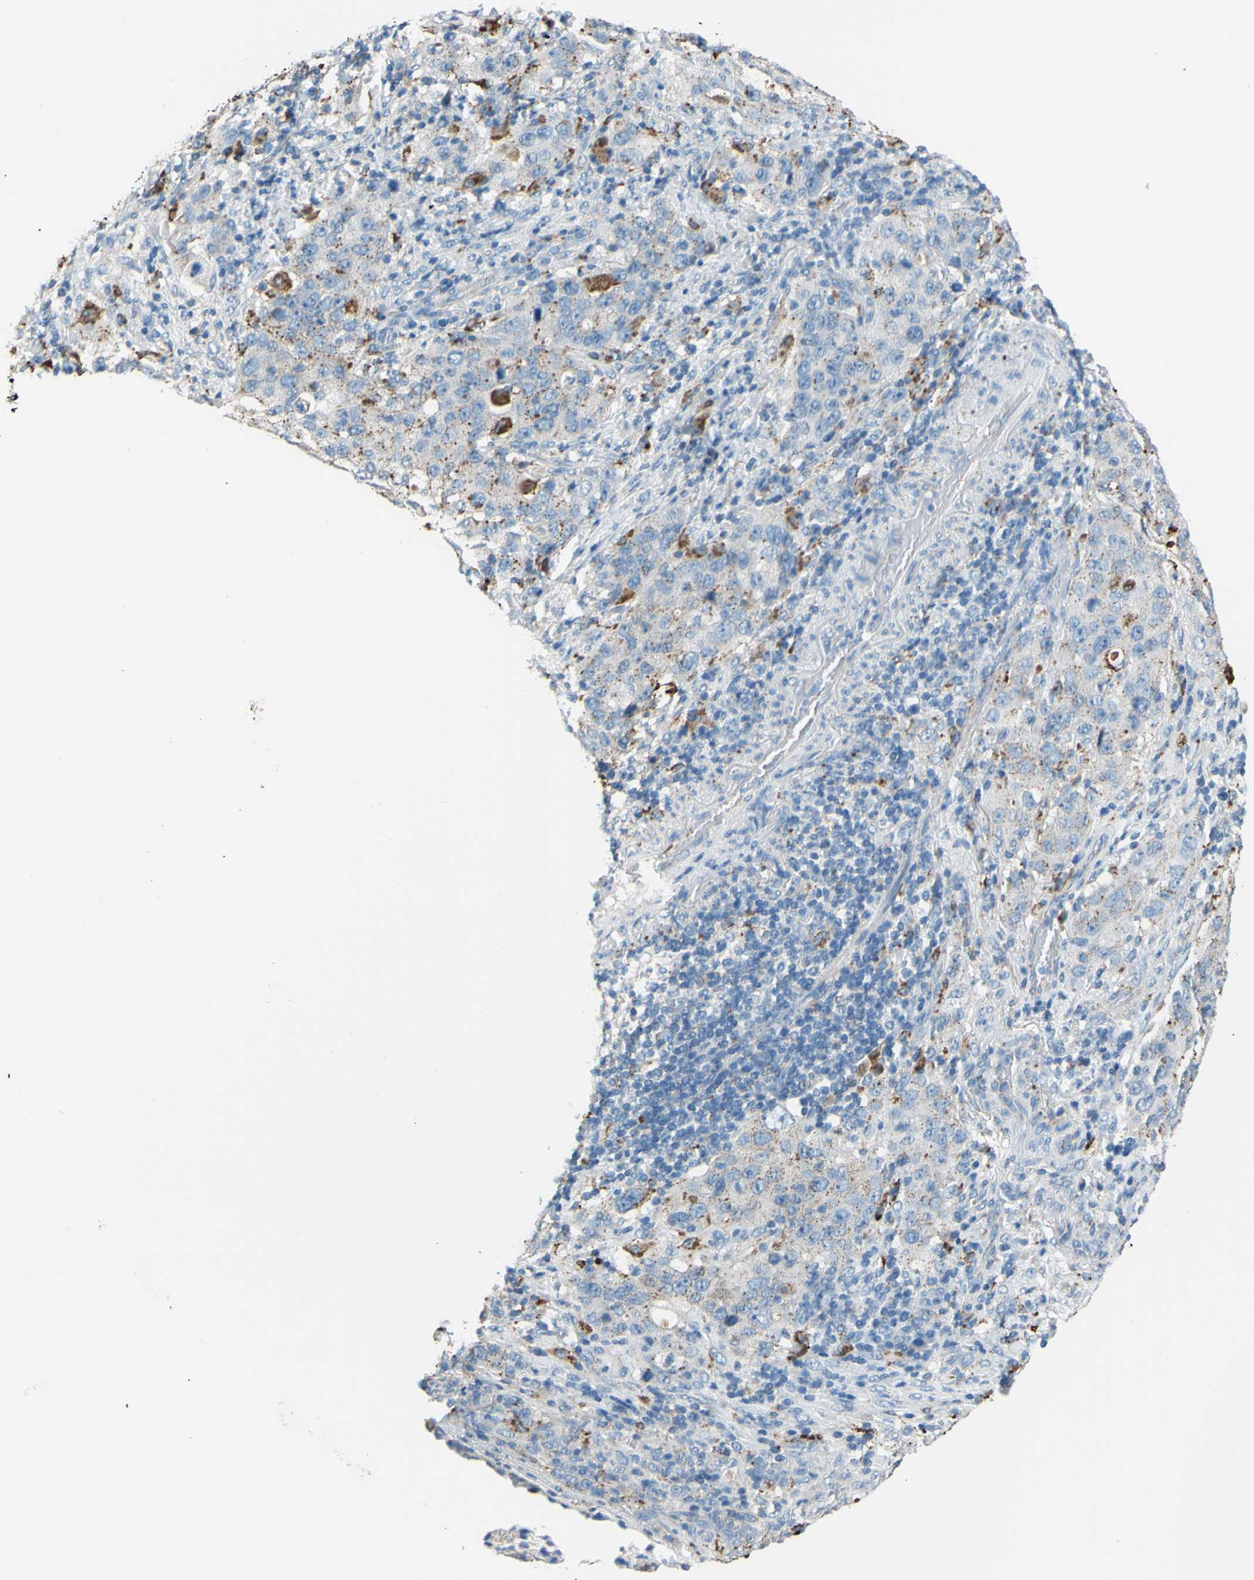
{"staining": {"intensity": "weak", "quantity": "<25%", "location": "cytoplasmic/membranous"}, "tissue": "stomach cancer", "cell_type": "Tumor cells", "image_type": "cancer", "snomed": [{"axis": "morphology", "description": "Normal tissue, NOS"}, {"axis": "morphology", "description": "Adenocarcinoma, NOS"}, {"axis": "topography", "description": "Stomach"}], "caption": "A high-resolution micrograph shows immunohistochemistry (IHC) staining of adenocarcinoma (stomach), which displays no significant expression in tumor cells.", "gene": "CTSD", "patient": {"sex": "male", "age": 48}}